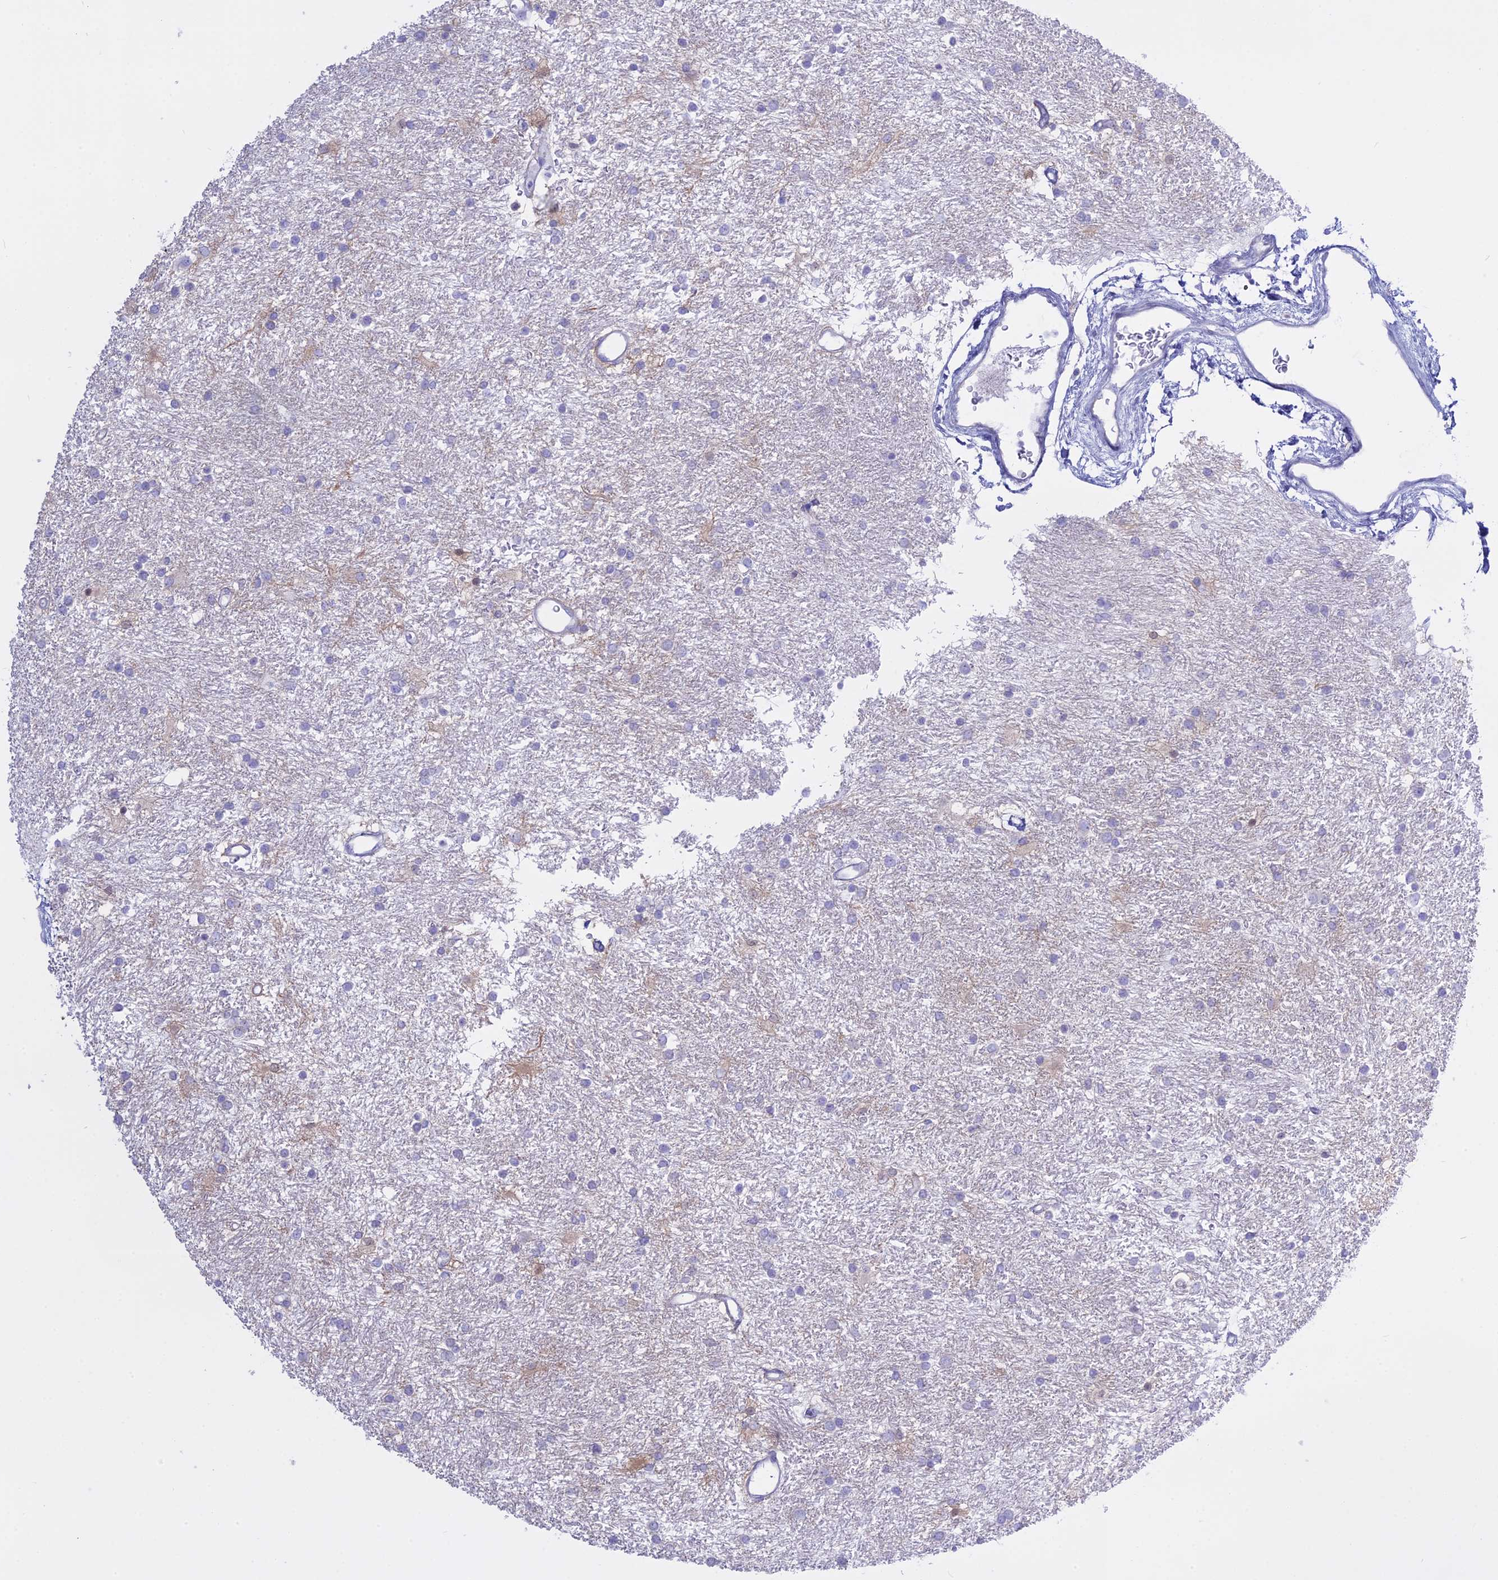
{"staining": {"intensity": "negative", "quantity": "none", "location": "none"}, "tissue": "glioma", "cell_type": "Tumor cells", "image_type": "cancer", "snomed": [{"axis": "morphology", "description": "Glioma, malignant, High grade"}, {"axis": "topography", "description": "Brain"}], "caption": "High magnification brightfield microscopy of high-grade glioma (malignant) stained with DAB (brown) and counterstained with hematoxylin (blue): tumor cells show no significant expression.", "gene": "AHCYL1", "patient": {"sex": "male", "age": 77}}